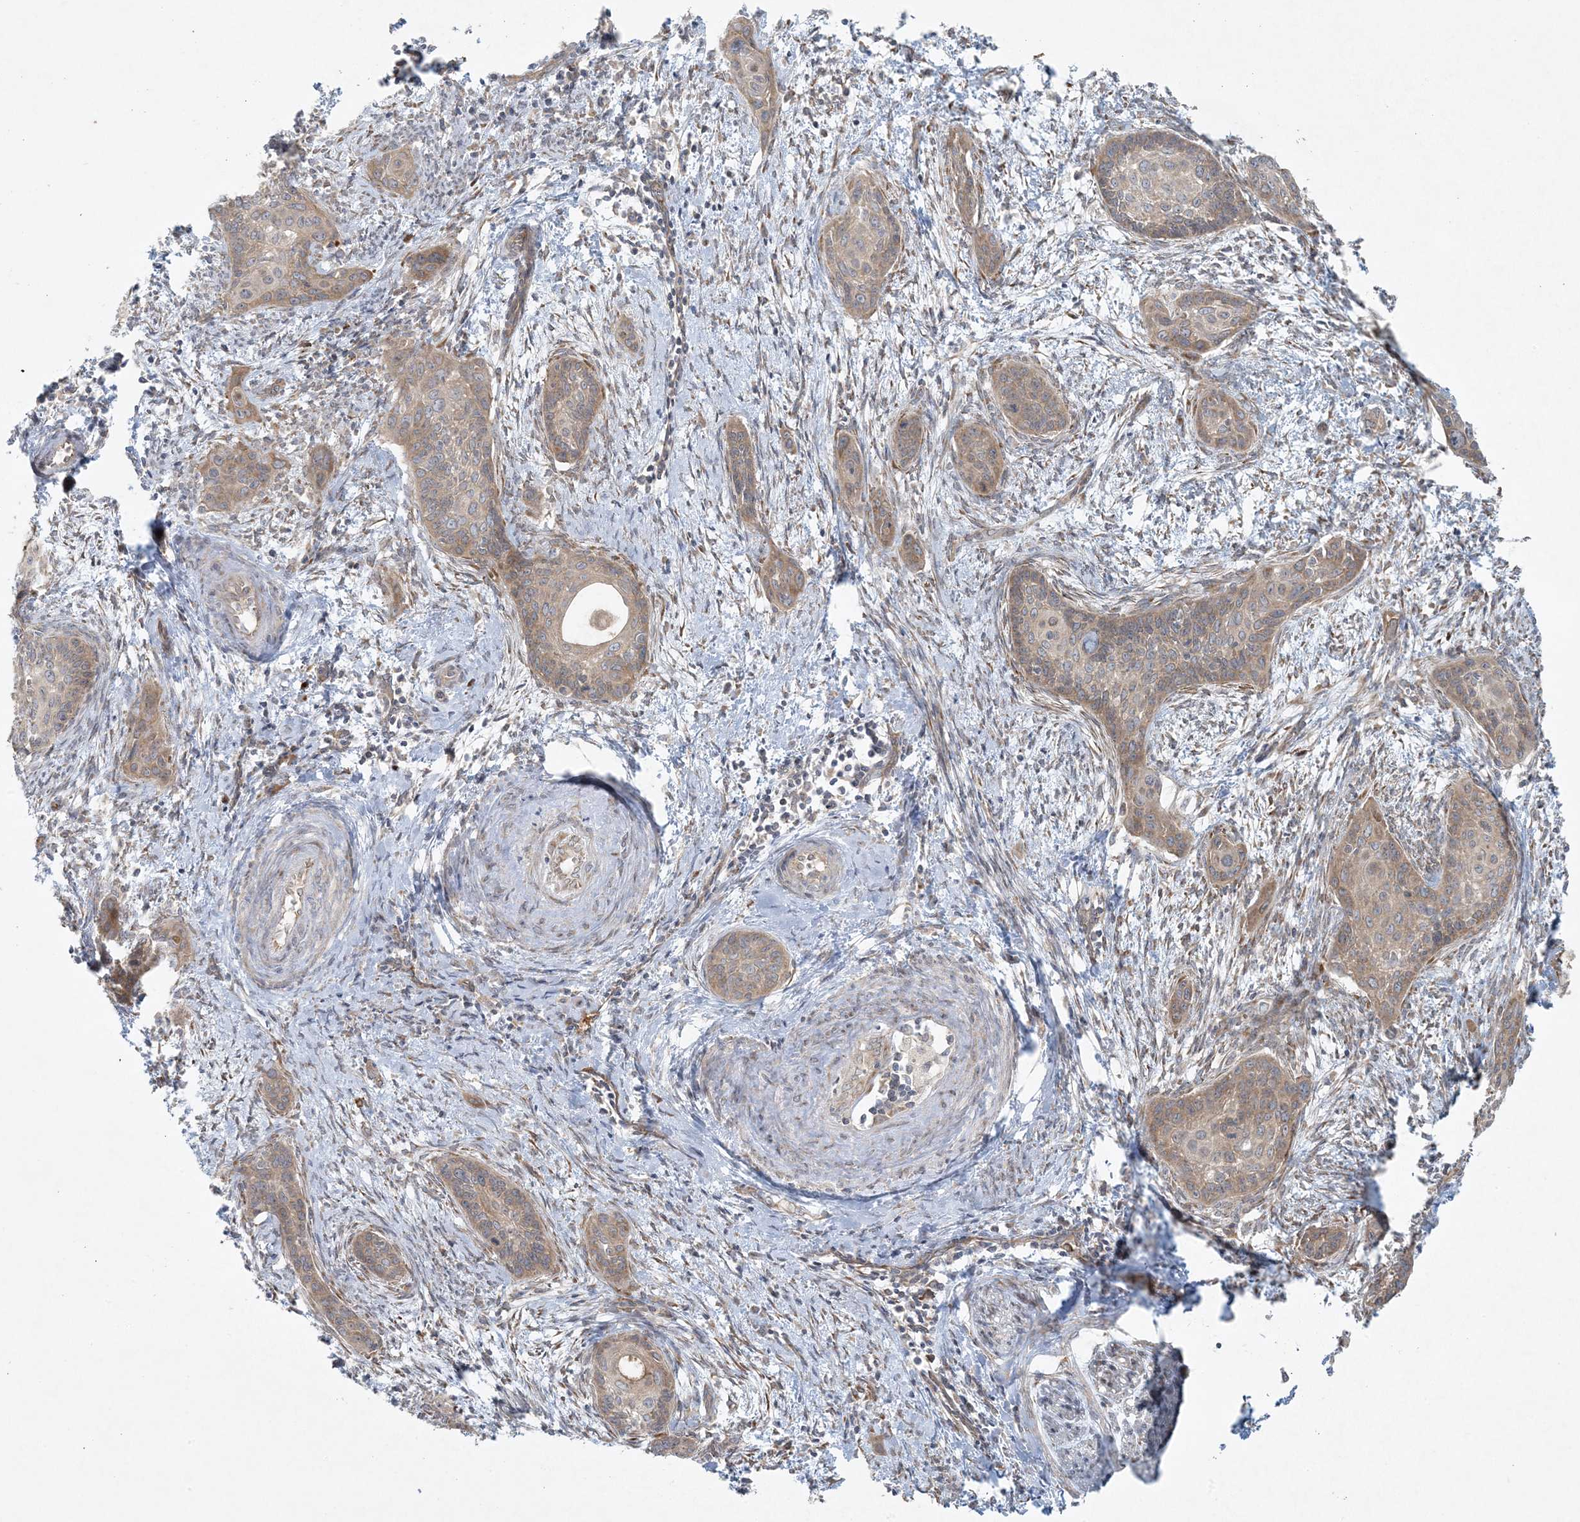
{"staining": {"intensity": "weak", "quantity": ">75%", "location": "cytoplasmic/membranous"}, "tissue": "cervical cancer", "cell_type": "Tumor cells", "image_type": "cancer", "snomed": [{"axis": "morphology", "description": "Squamous cell carcinoma, NOS"}, {"axis": "topography", "description": "Cervix"}], "caption": "Protein expression analysis of human cervical squamous cell carcinoma reveals weak cytoplasmic/membranous positivity in about >75% of tumor cells. (brown staining indicates protein expression, while blue staining denotes nuclei).", "gene": "ZNF263", "patient": {"sex": "female", "age": 33}}